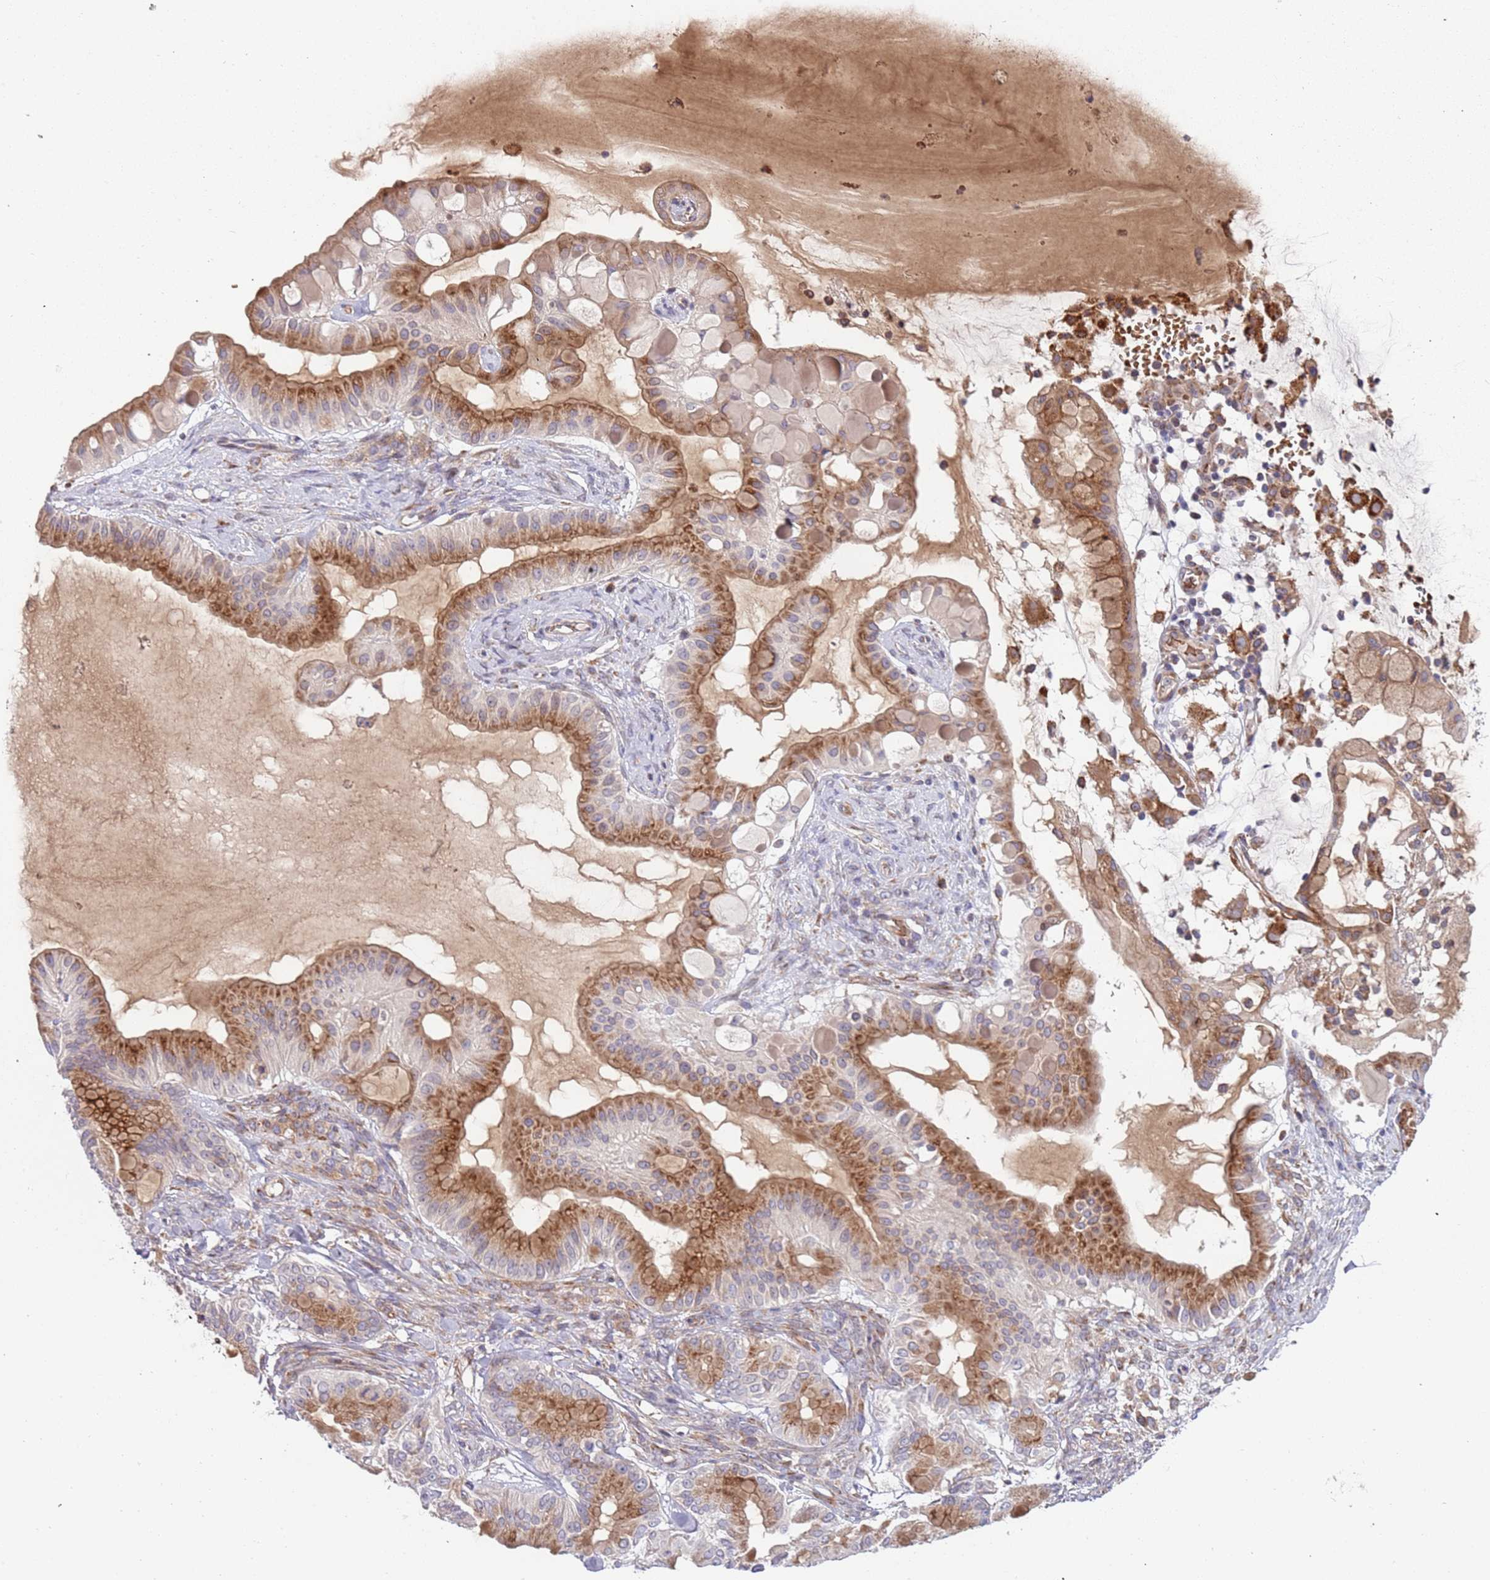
{"staining": {"intensity": "moderate", "quantity": "25%-75%", "location": "cytoplasmic/membranous"}, "tissue": "ovarian cancer", "cell_type": "Tumor cells", "image_type": "cancer", "snomed": [{"axis": "morphology", "description": "Cystadenocarcinoma, mucinous, NOS"}, {"axis": "topography", "description": "Ovary"}], "caption": "Immunohistochemistry (DAB) staining of human ovarian cancer (mucinous cystadenocarcinoma) shows moderate cytoplasmic/membranous protein expression in approximately 25%-75% of tumor cells.", "gene": "VWCE", "patient": {"sex": "female", "age": 61}}